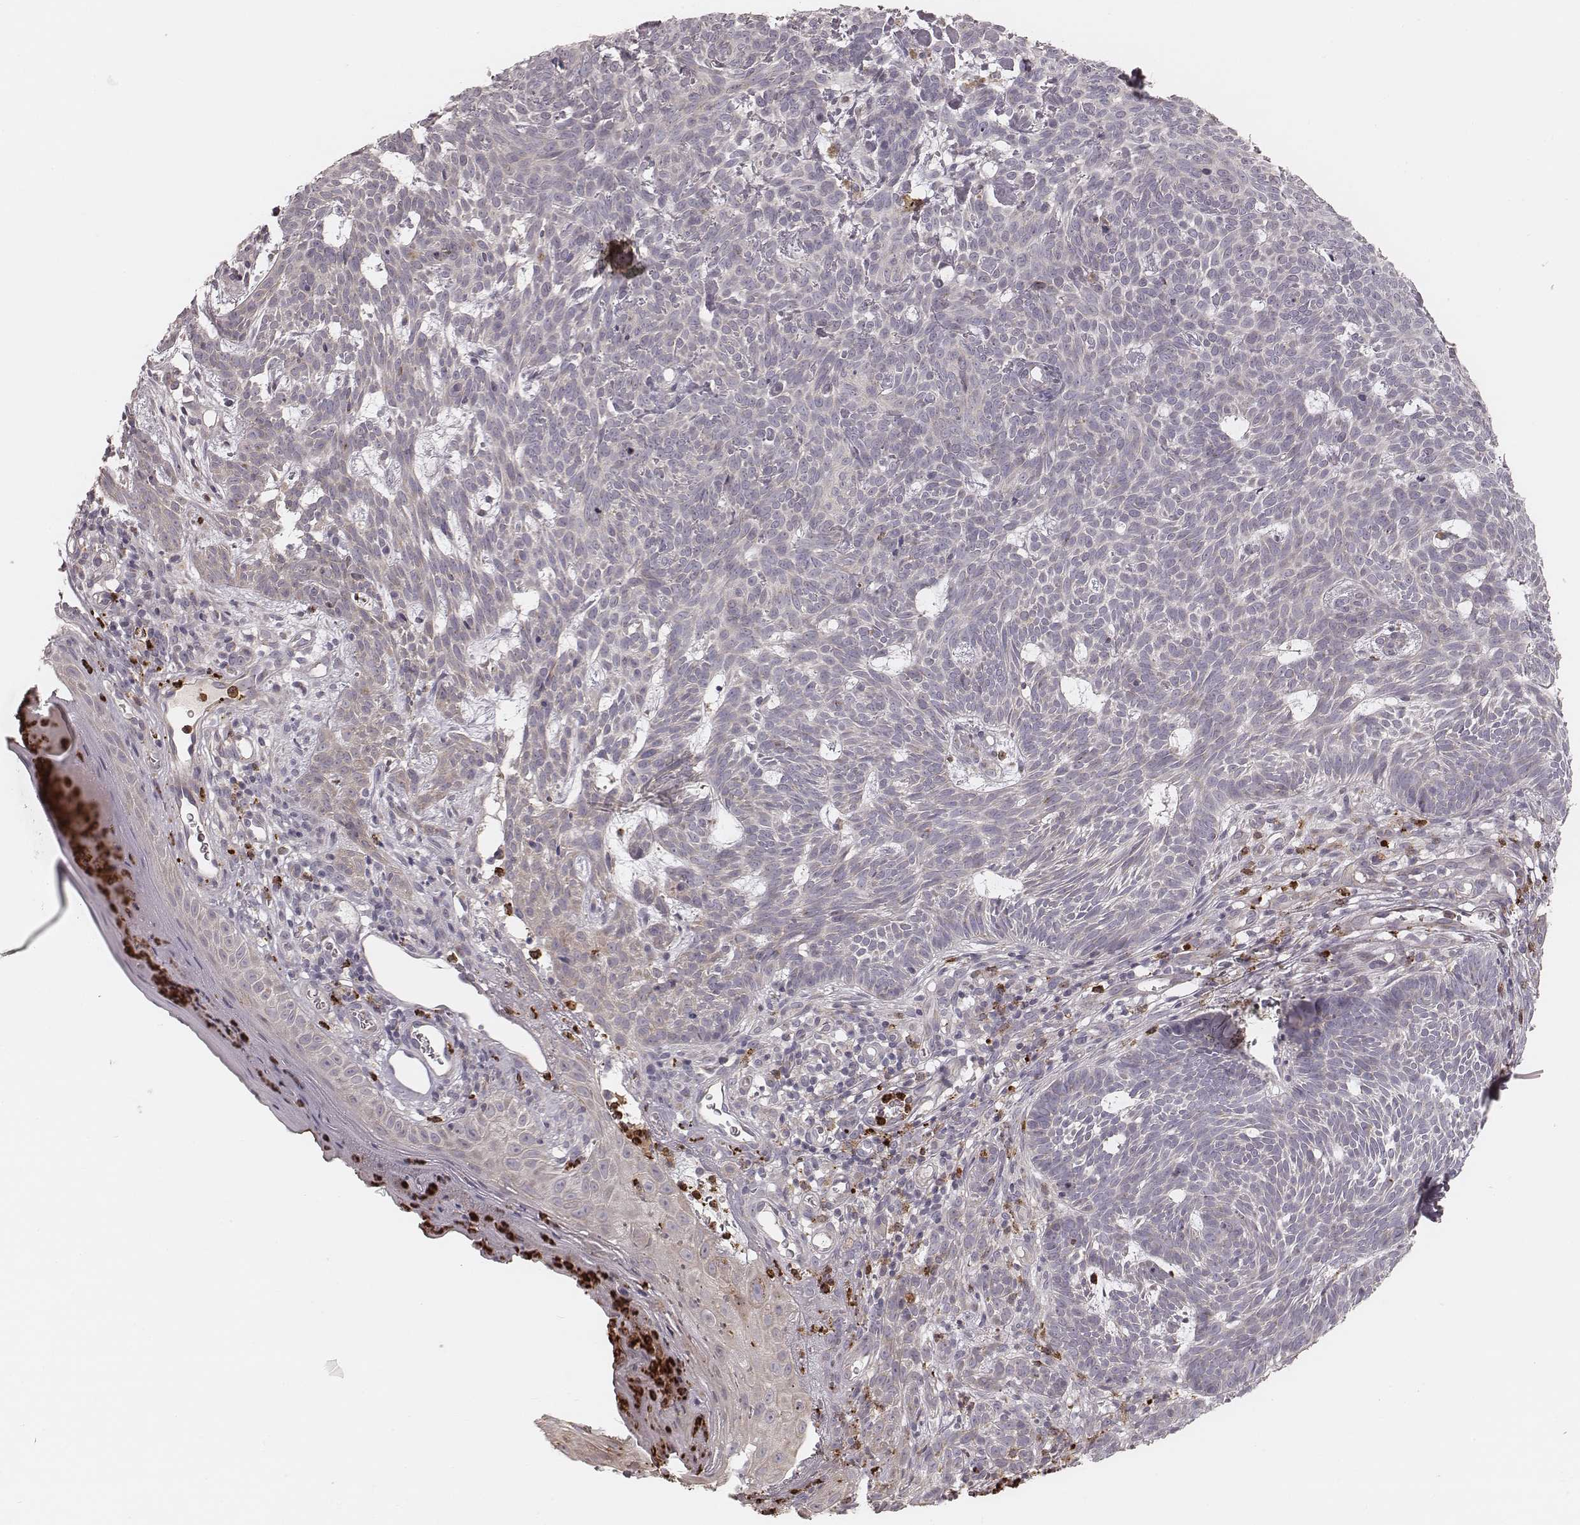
{"staining": {"intensity": "negative", "quantity": "none", "location": "none"}, "tissue": "skin cancer", "cell_type": "Tumor cells", "image_type": "cancer", "snomed": [{"axis": "morphology", "description": "Basal cell carcinoma"}, {"axis": "topography", "description": "Skin"}], "caption": "A micrograph of skin cancer (basal cell carcinoma) stained for a protein displays no brown staining in tumor cells.", "gene": "ABCA7", "patient": {"sex": "male", "age": 59}}